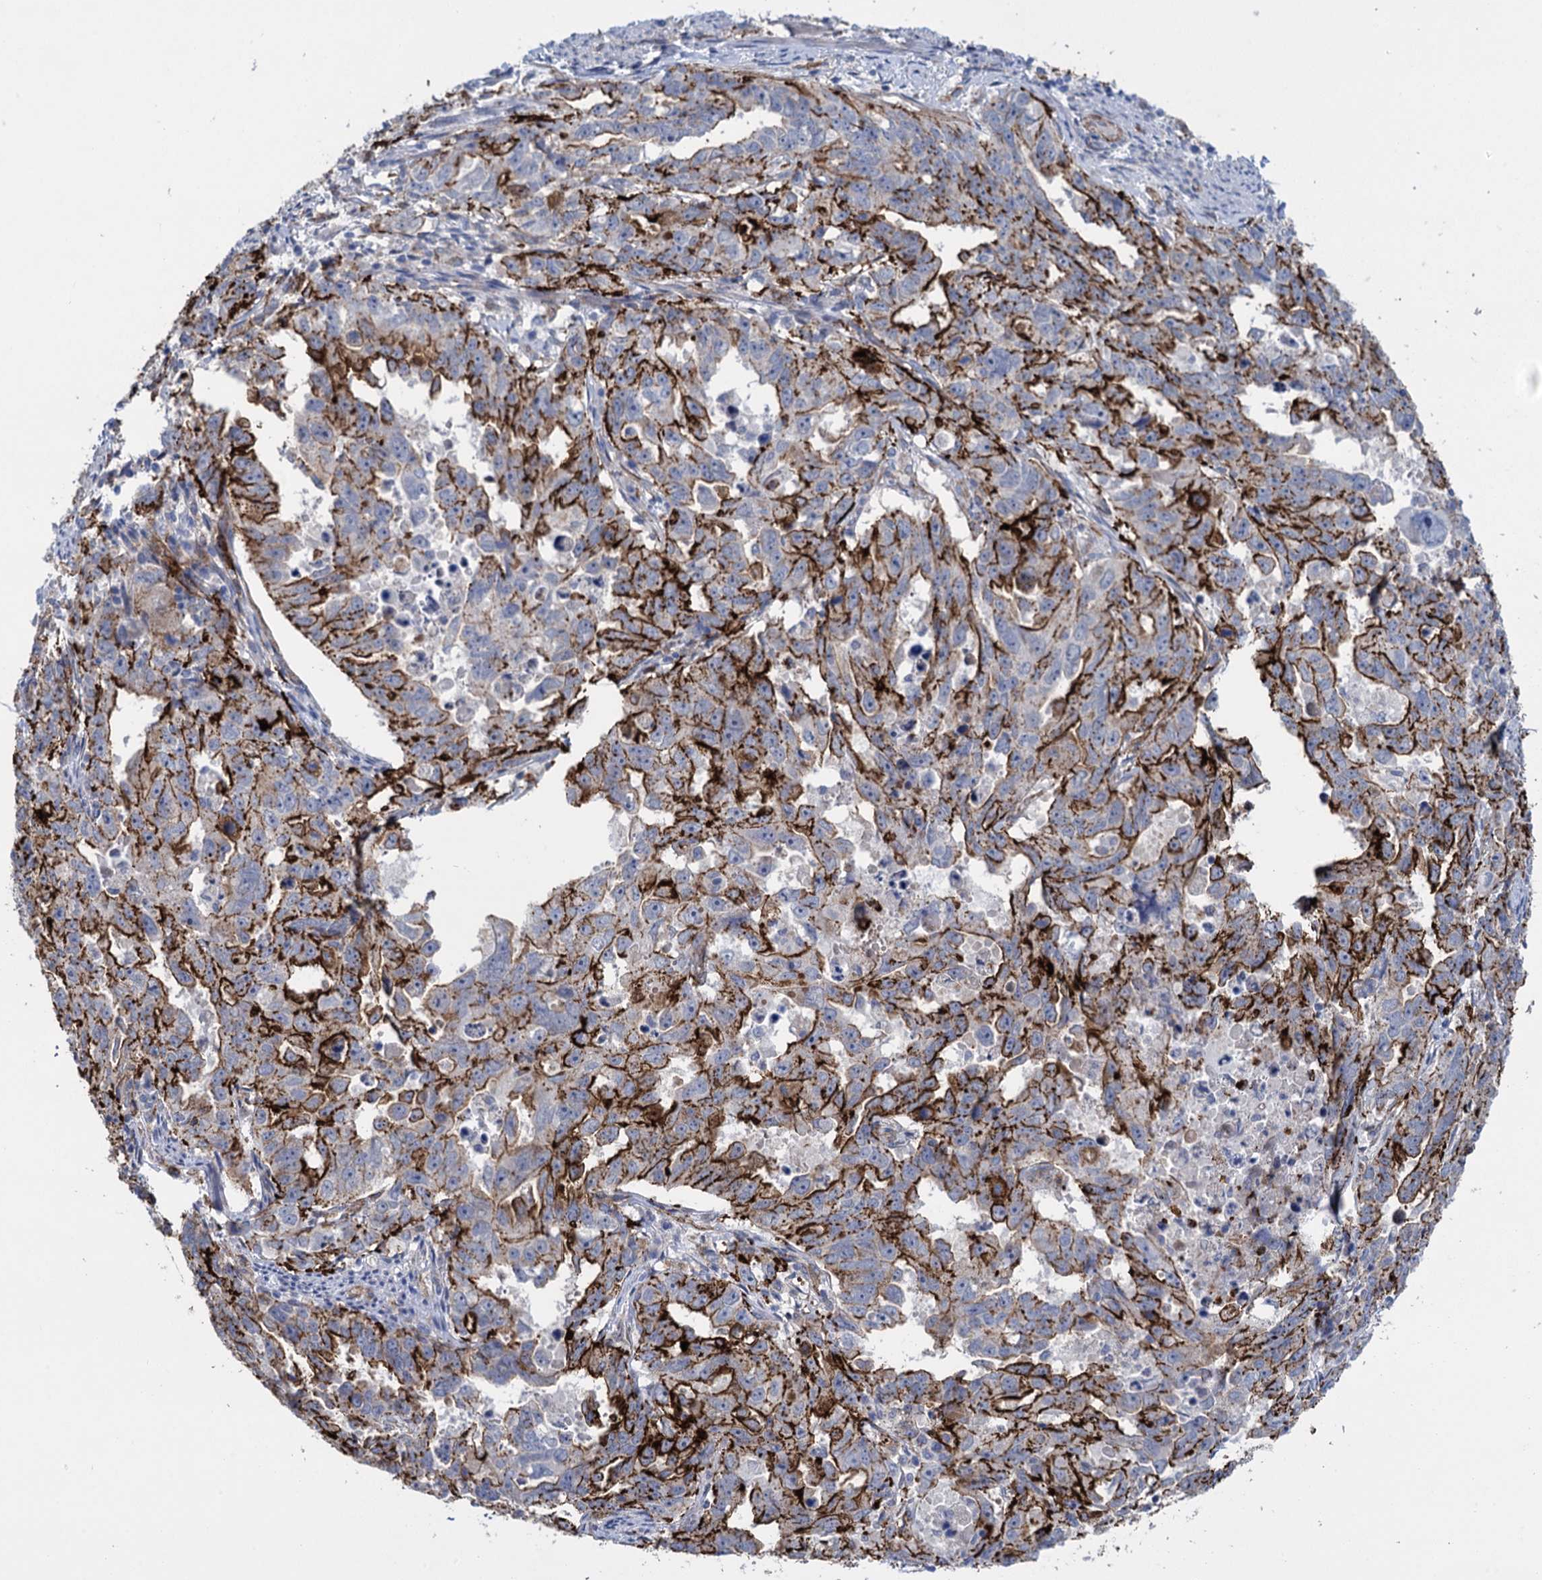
{"staining": {"intensity": "strong", "quantity": ">75%", "location": "cytoplasmic/membranous"}, "tissue": "endometrial cancer", "cell_type": "Tumor cells", "image_type": "cancer", "snomed": [{"axis": "morphology", "description": "Adenocarcinoma, NOS"}, {"axis": "topography", "description": "Endometrium"}], "caption": "IHC histopathology image of endometrial cancer stained for a protein (brown), which displays high levels of strong cytoplasmic/membranous staining in about >75% of tumor cells.", "gene": "SNCG", "patient": {"sex": "female", "age": 65}}